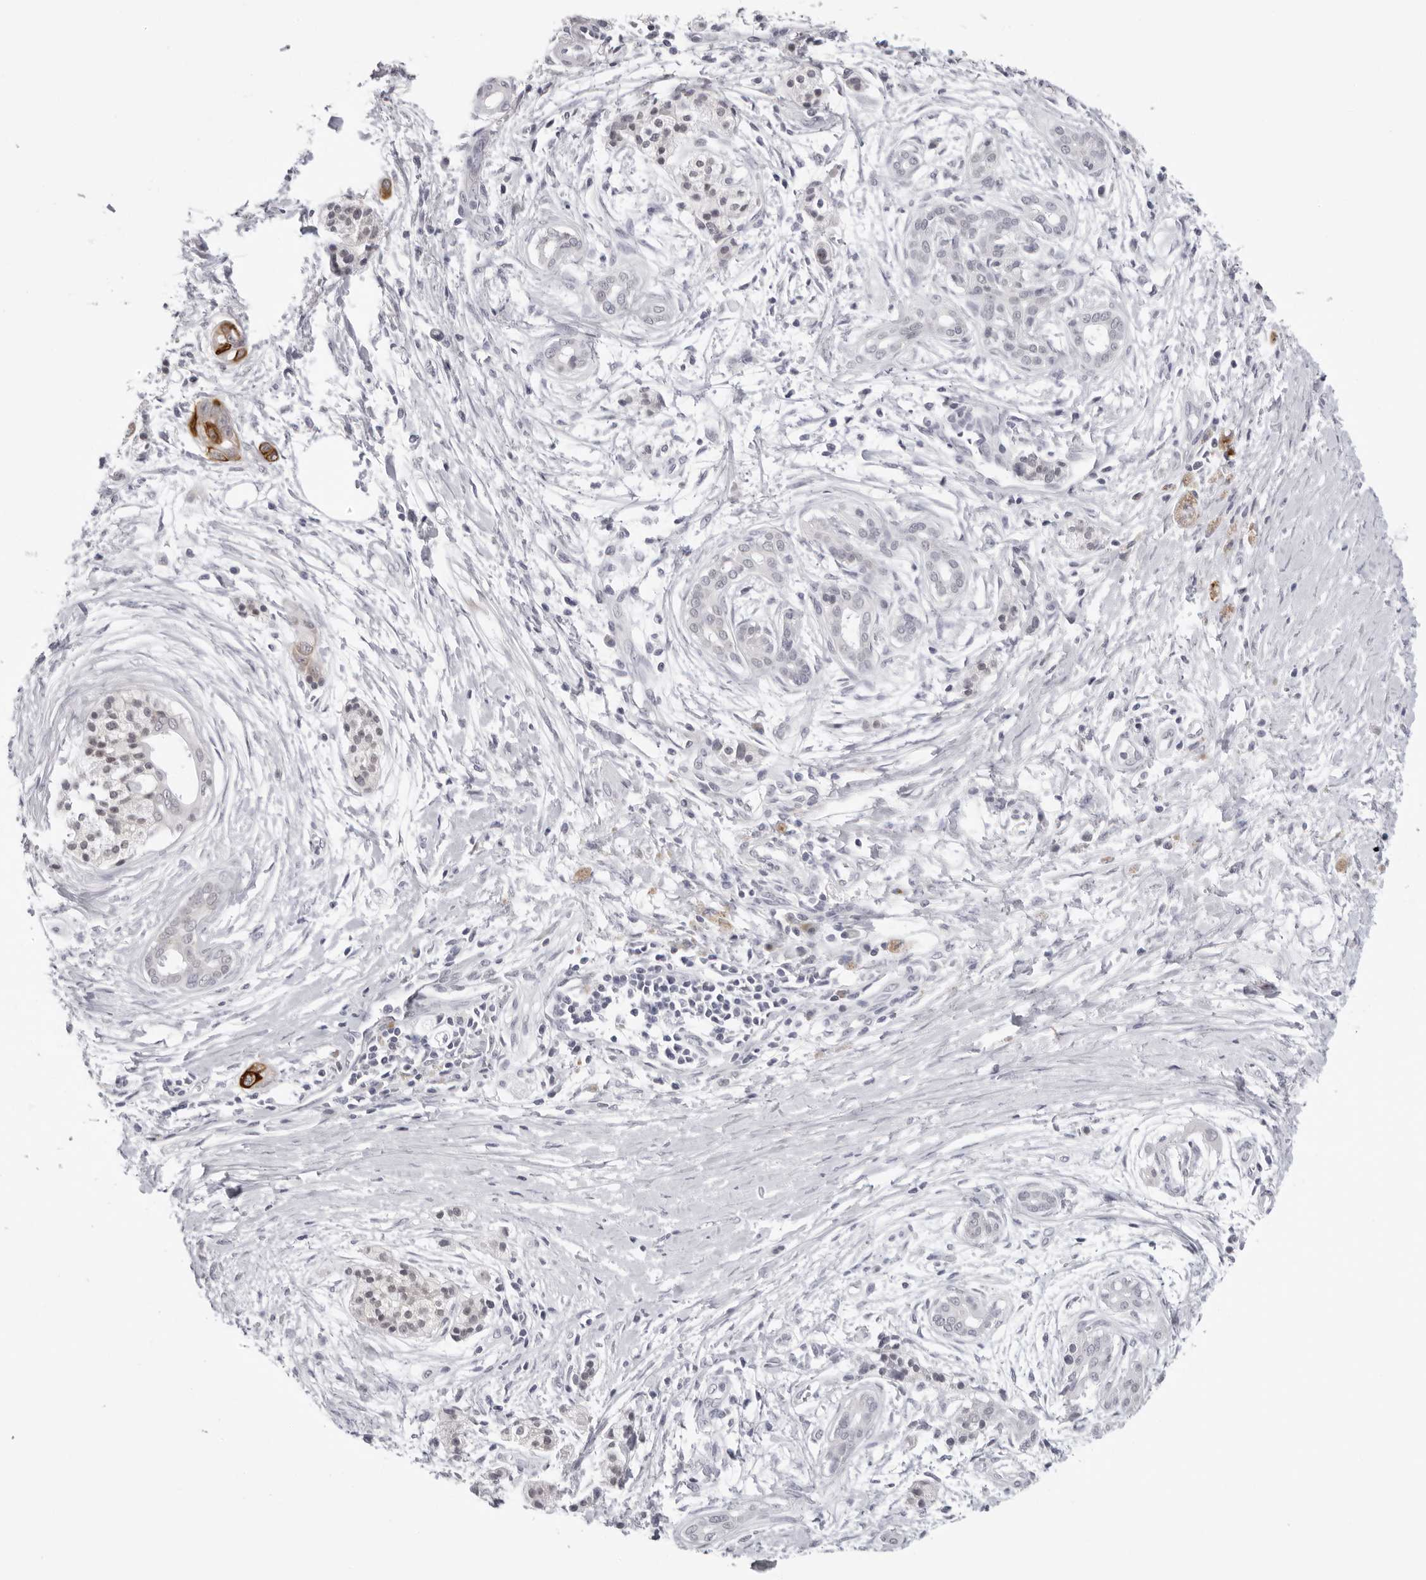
{"staining": {"intensity": "strong", "quantity": "<25%", "location": "cytoplasmic/membranous"}, "tissue": "pancreatic cancer", "cell_type": "Tumor cells", "image_type": "cancer", "snomed": [{"axis": "morphology", "description": "Adenocarcinoma, NOS"}, {"axis": "topography", "description": "Pancreas"}], "caption": "Adenocarcinoma (pancreatic) tissue displays strong cytoplasmic/membranous expression in about <25% of tumor cells Immunohistochemistry stains the protein of interest in brown and the nuclei are stained blue.", "gene": "PRUNE1", "patient": {"sex": "male", "age": 59}}